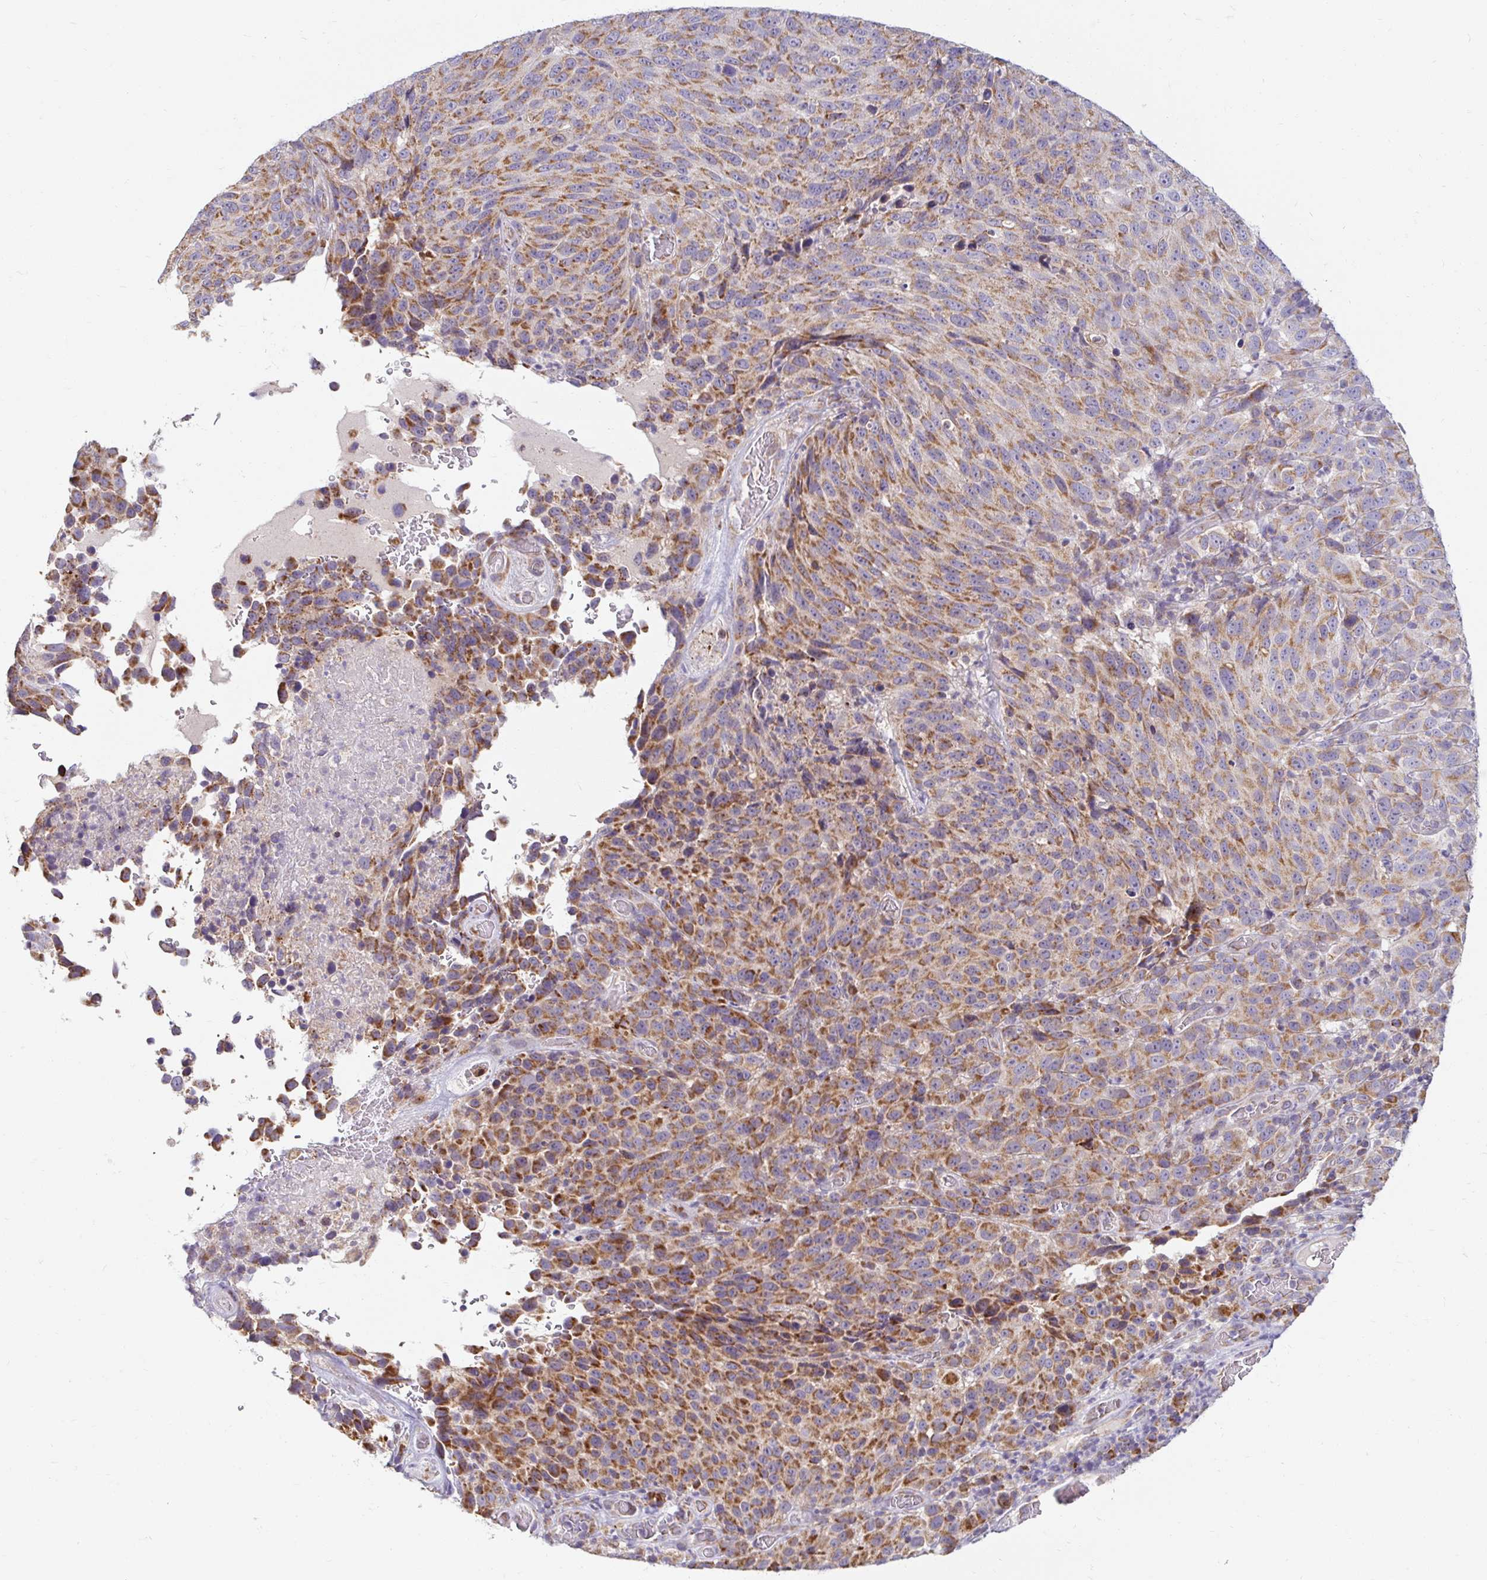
{"staining": {"intensity": "moderate", "quantity": ">75%", "location": "cytoplasmic/membranous"}, "tissue": "melanoma", "cell_type": "Tumor cells", "image_type": "cancer", "snomed": [{"axis": "morphology", "description": "Malignant melanoma, NOS"}, {"axis": "topography", "description": "Skin"}], "caption": "About >75% of tumor cells in human melanoma display moderate cytoplasmic/membranous protein staining as visualized by brown immunohistochemical staining.", "gene": "SKP2", "patient": {"sex": "male", "age": 85}}